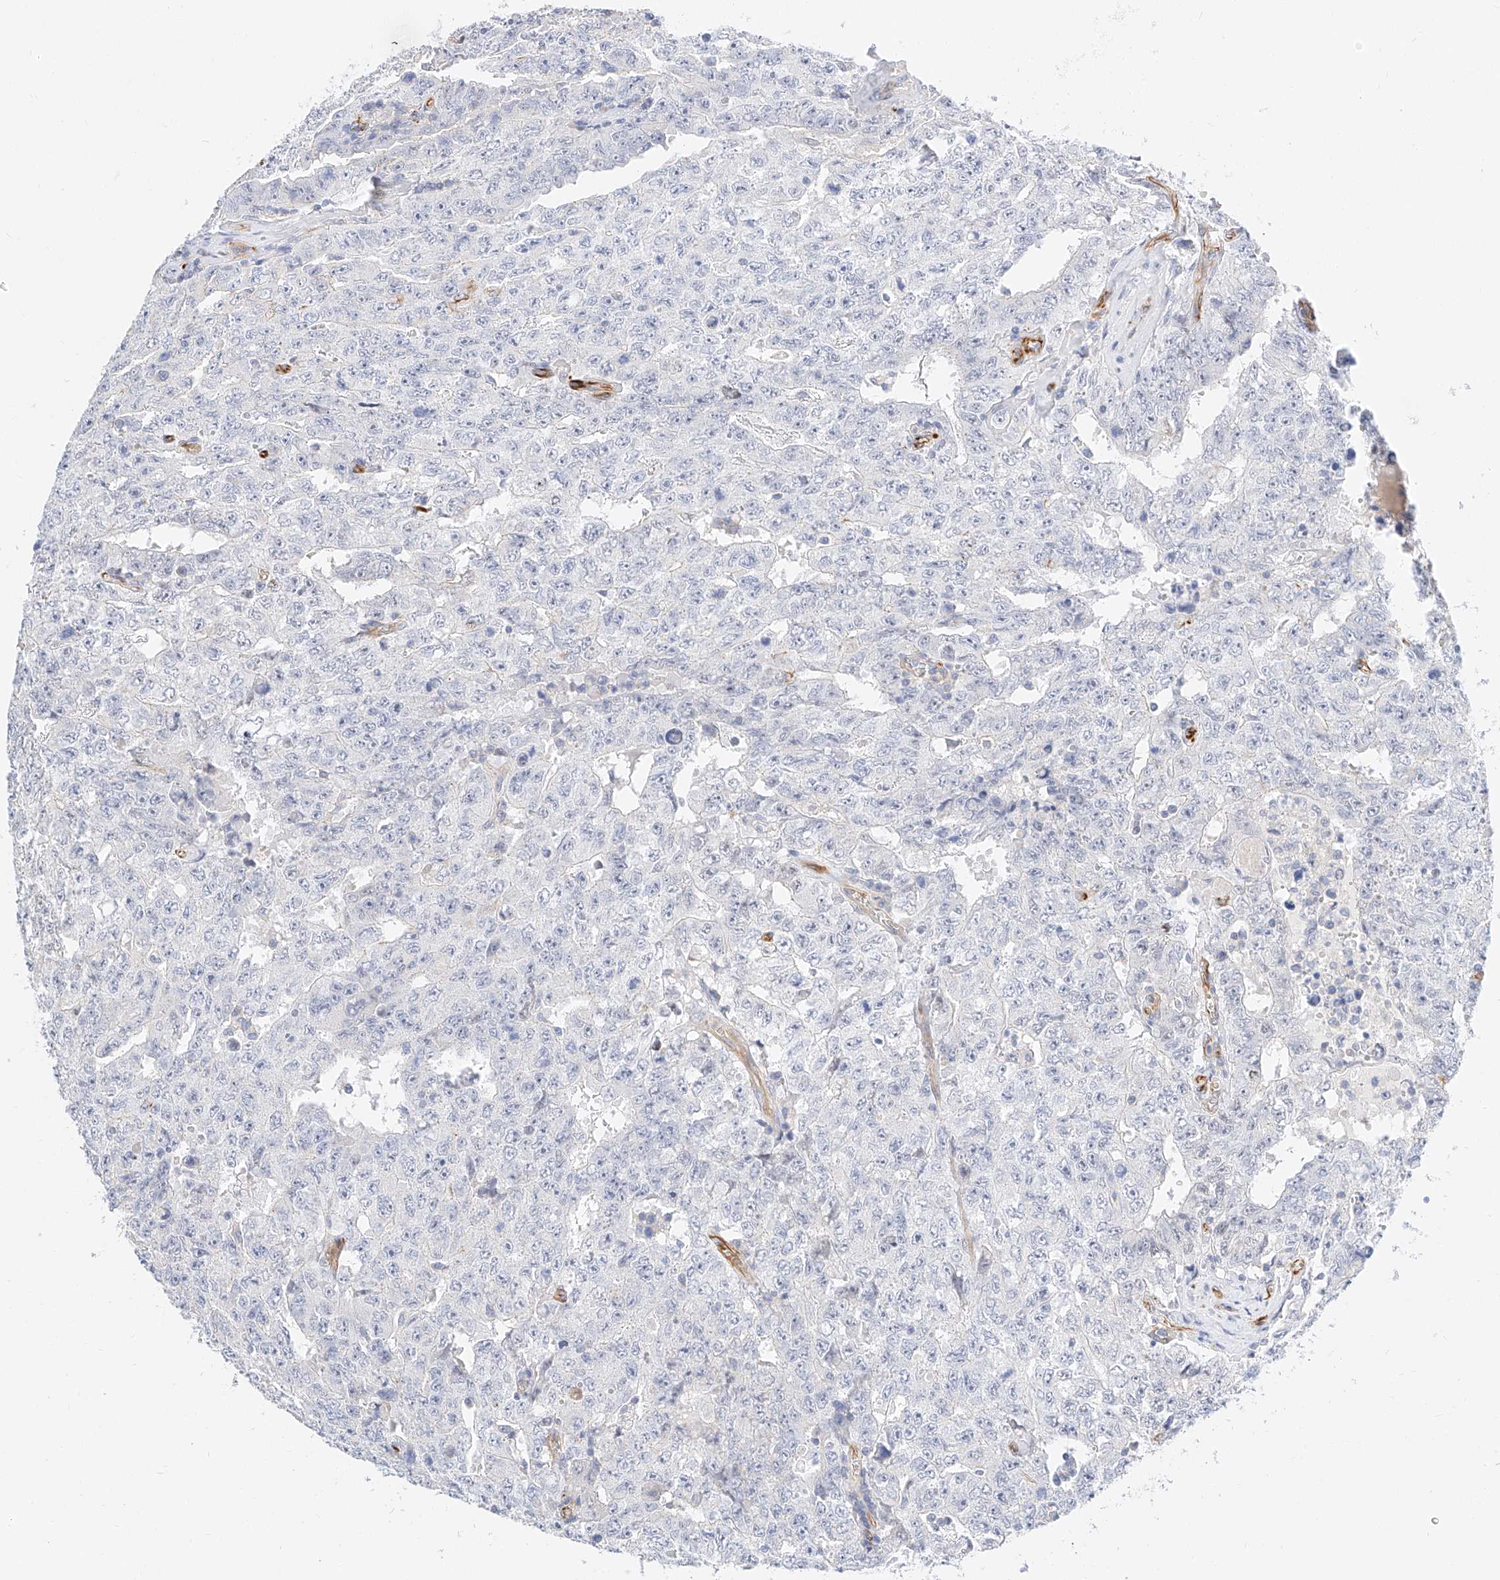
{"staining": {"intensity": "negative", "quantity": "none", "location": "none"}, "tissue": "testis cancer", "cell_type": "Tumor cells", "image_type": "cancer", "snomed": [{"axis": "morphology", "description": "Carcinoma, Embryonal, NOS"}, {"axis": "topography", "description": "Testis"}], "caption": "This is a histopathology image of immunohistochemistry staining of testis embryonal carcinoma, which shows no expression in tumor cells. (DAB (3,3'-diaminobenzidine) immunohistochemistry (IHC) visualized using brightfield microscopy, high magnification).", "gene": "CDCP2", "patient": {"sex": "male", "age": 26}}